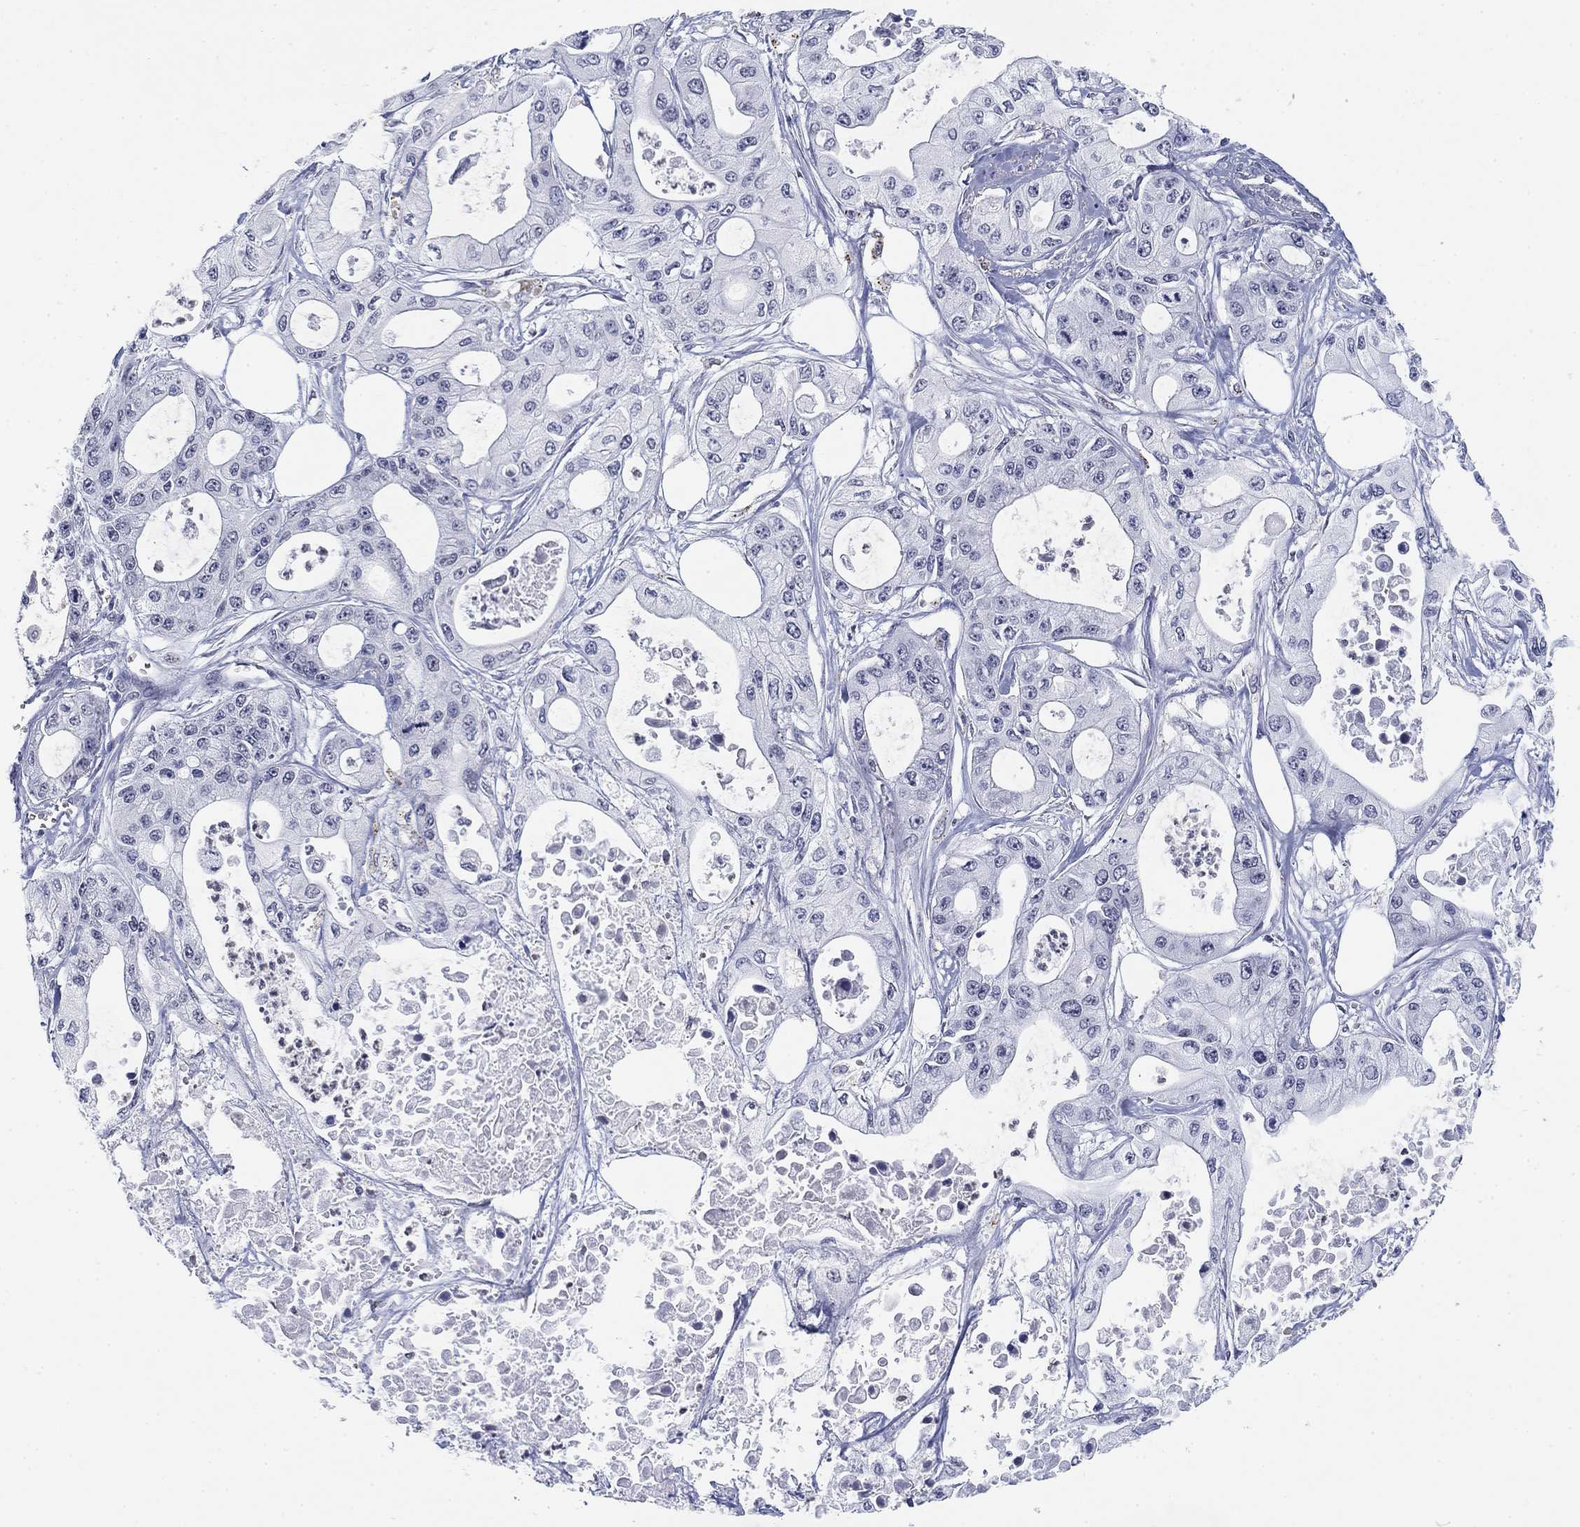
{"staining": {"intensity": "negative", "quantity": "none", "location": "none"}, "tissue": "pancreatic cancer", "cell_type": "Tumor cells", "image_type": "cancer", "snomed": [{"axis": "morphology", "description": "Adenocarcinoma, NOS"}, {"axis": "topography", "description": "Pancreas"}], "caption": "Histopathology image shows no protein positivity in tumor cells of pancreatic cancer tissue.", "gene": "OTUB2", "patient": {"sex": "male", "age": 70}}